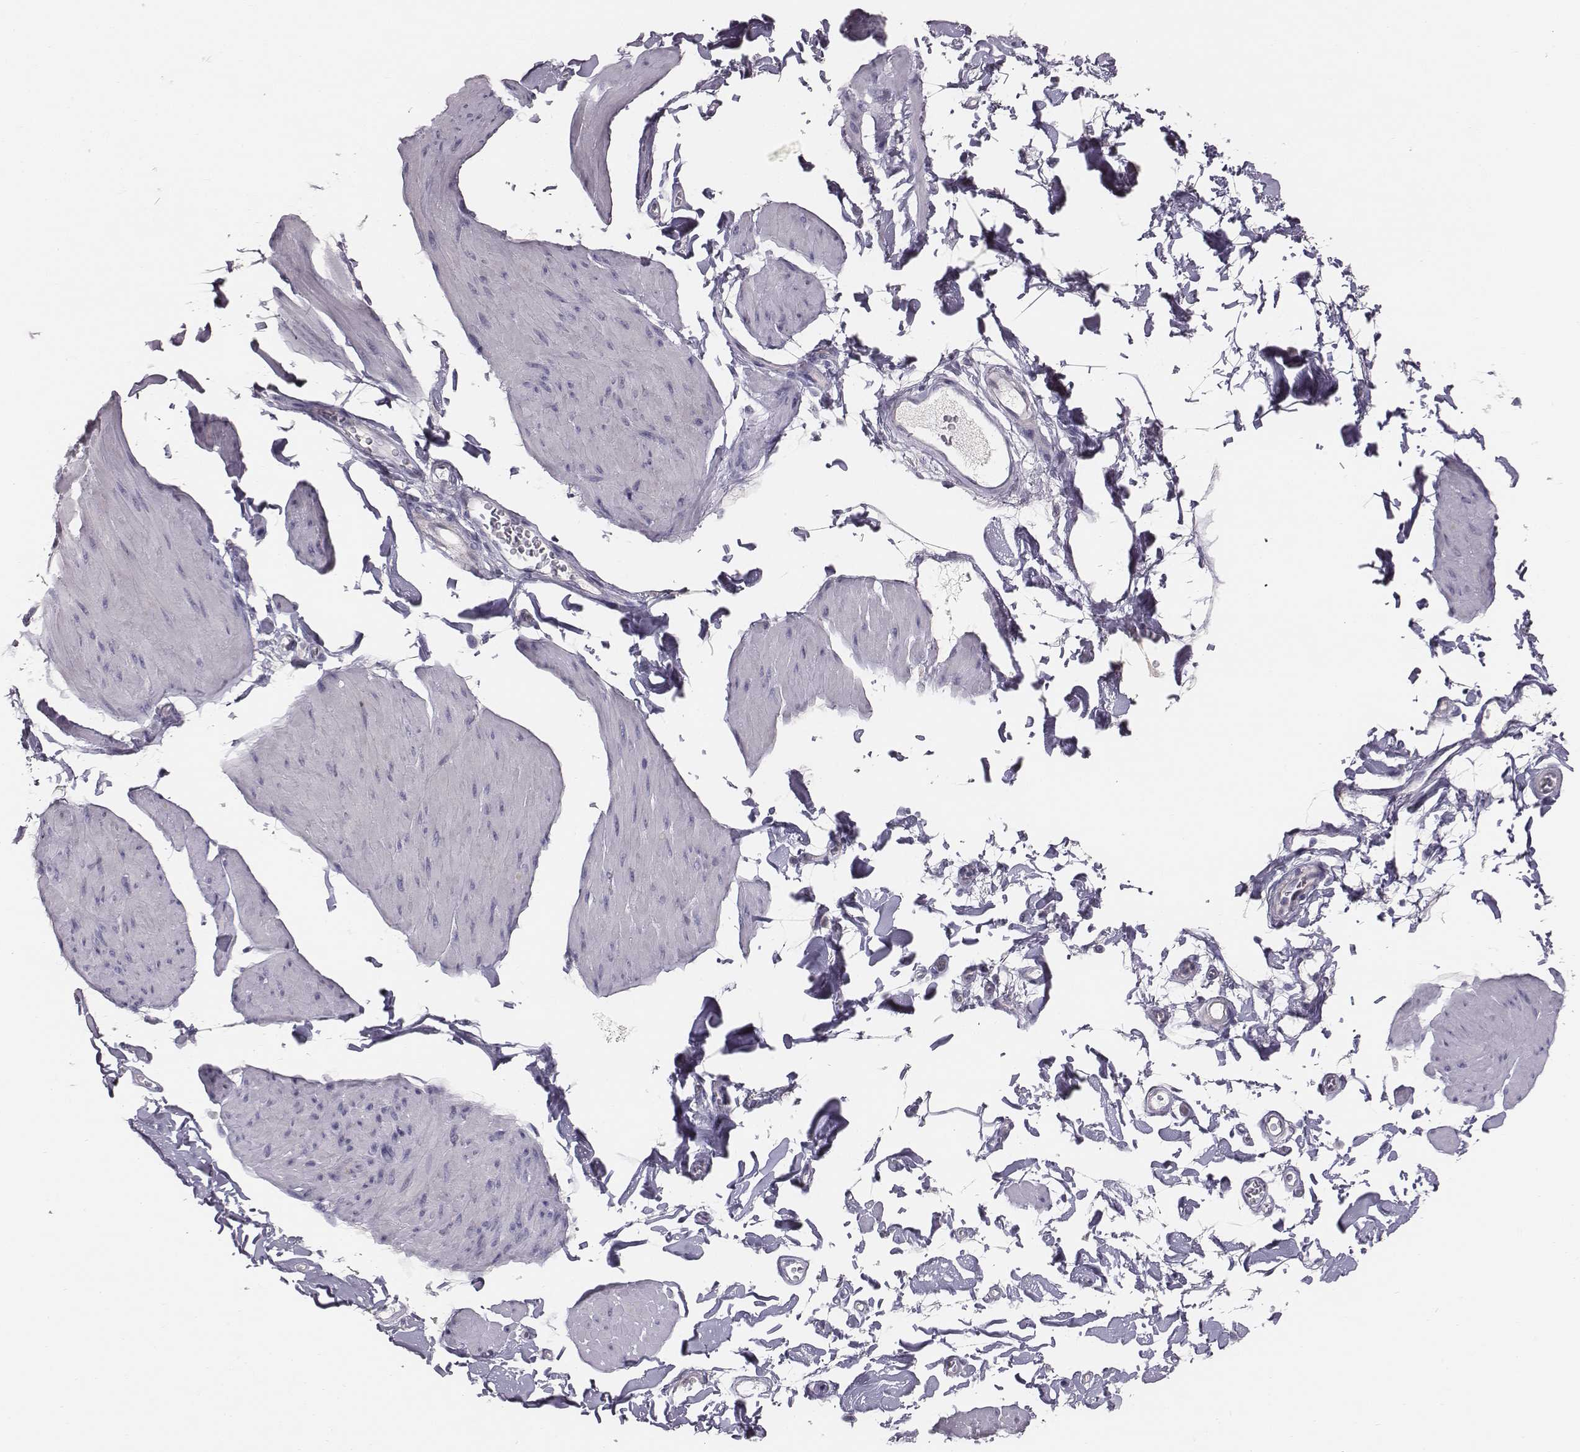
{"staining": {"intensity": "negative", "quantity": "none", "location": "none"}, "tissue": "smooth muscle", "cell_type": "Smooth muscle cells", "image_type": "normal", "snomed": [{"axis": "morphology", "description": "Normal tissue, NOS"}, {"axis": "topography", "description": "Adipose tissue"}, {"axis": "topography", "description": "Smooth muscle"}, {"axis": "topography", "description": "Peripheral nerve tissue"}], "caption": "Smooth muscle cells show no significant protein expression in unremarkable smooth muscle. (Stains: DAB (3,3'-diaminobenzidine) IHC with hematoxylin counter stain, Microscopy: brightfield microscopy at high magnification).", "gene": "CACNG4", "patient": {"sex": "male", "age": 83}}